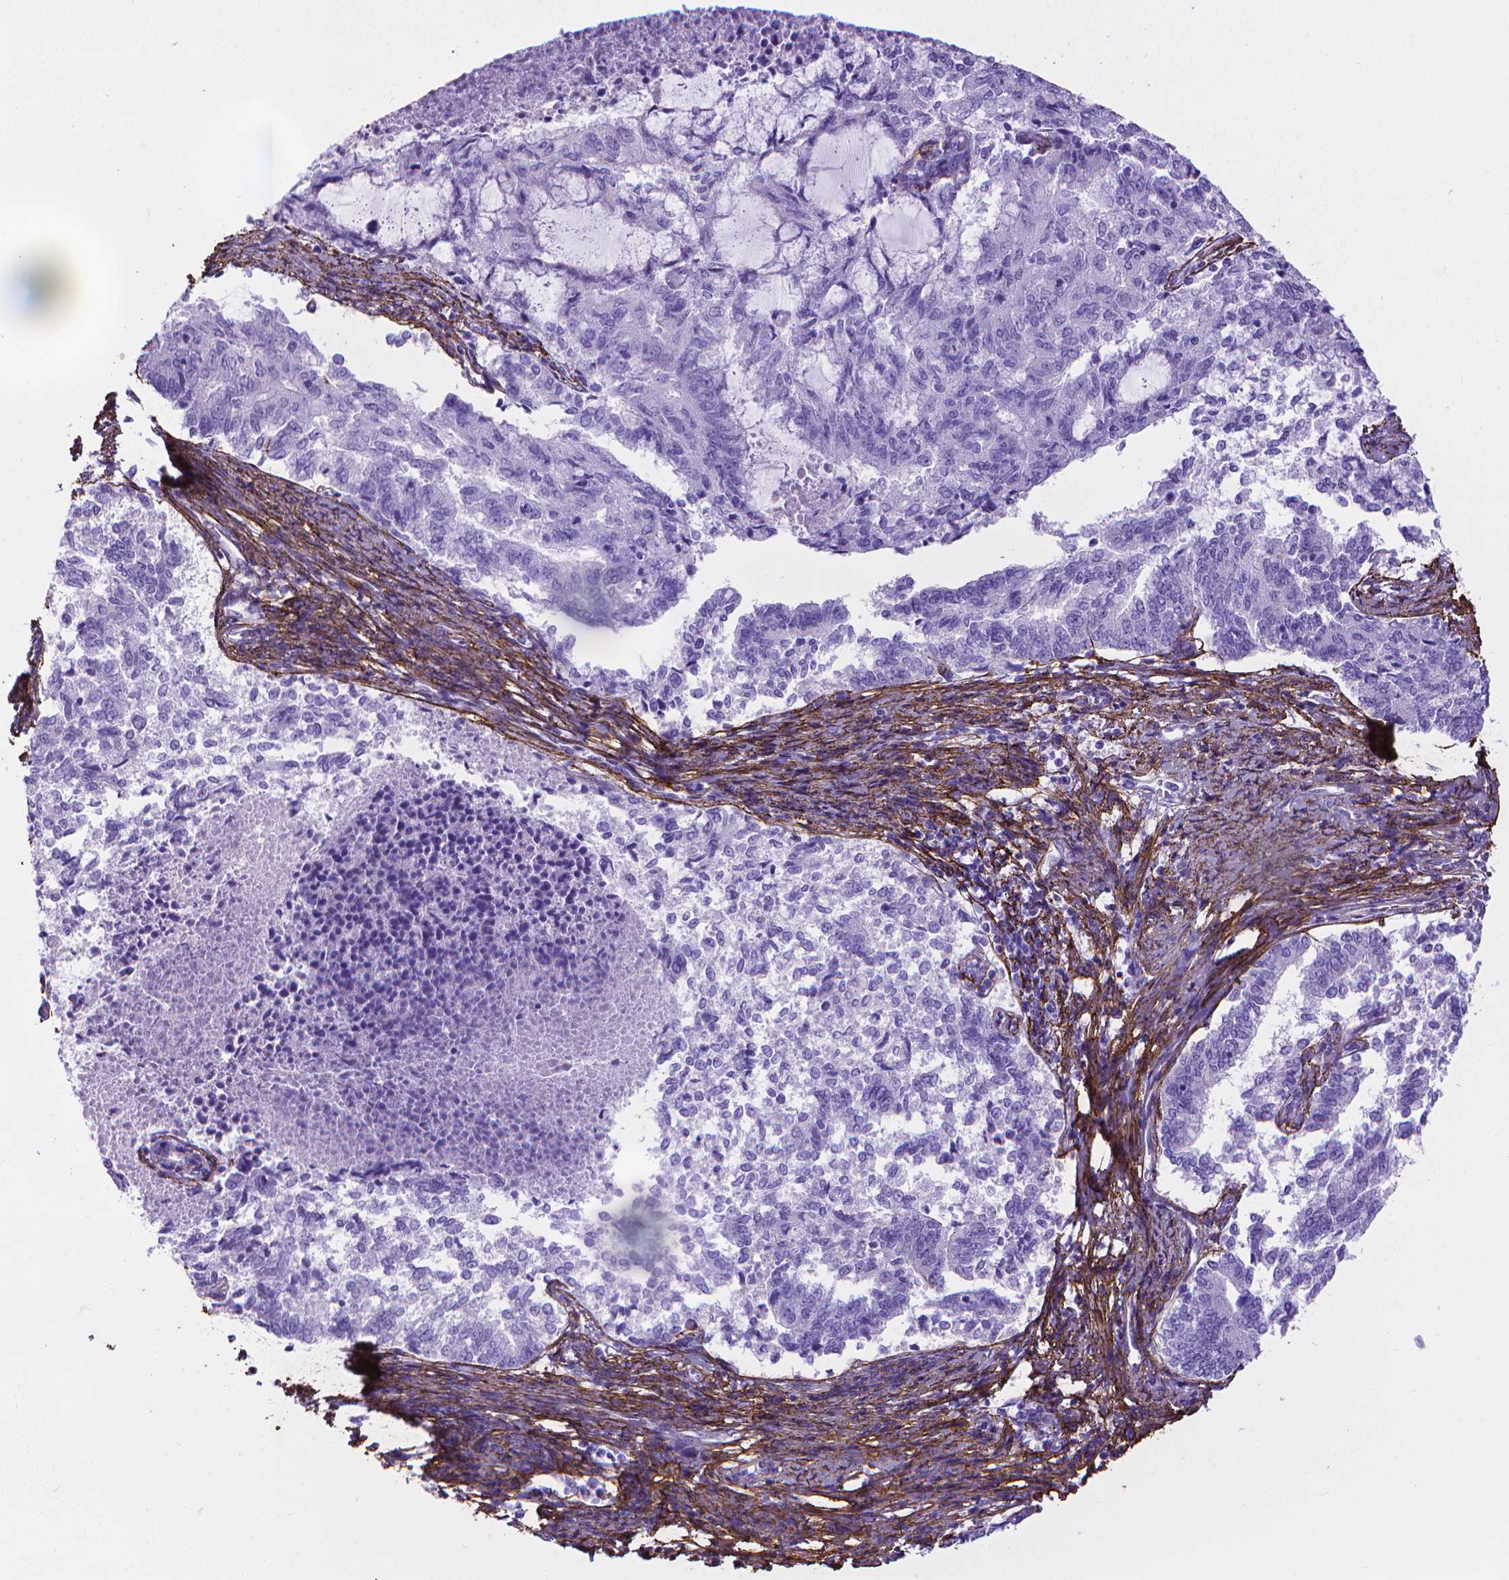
{"staining": {"intensity": "negative", "quantity": "none", "location": "none"}, "tissue": "endometrial cancer", "cell_type": "Tumor cells", "image_type": "cancer", "snomed": [{"axis": "morphology", "description": "Adenocarcinoma, NOS"}, {"axis": "topography", "description": "Endometrium"}], "caption": "Immunohistochemical staining of human endometrial adenocarcinoma displays no significant positivity in tumor cells.", "gene": "MFAP2", "patient": {"sex": "female", "age": 65}}